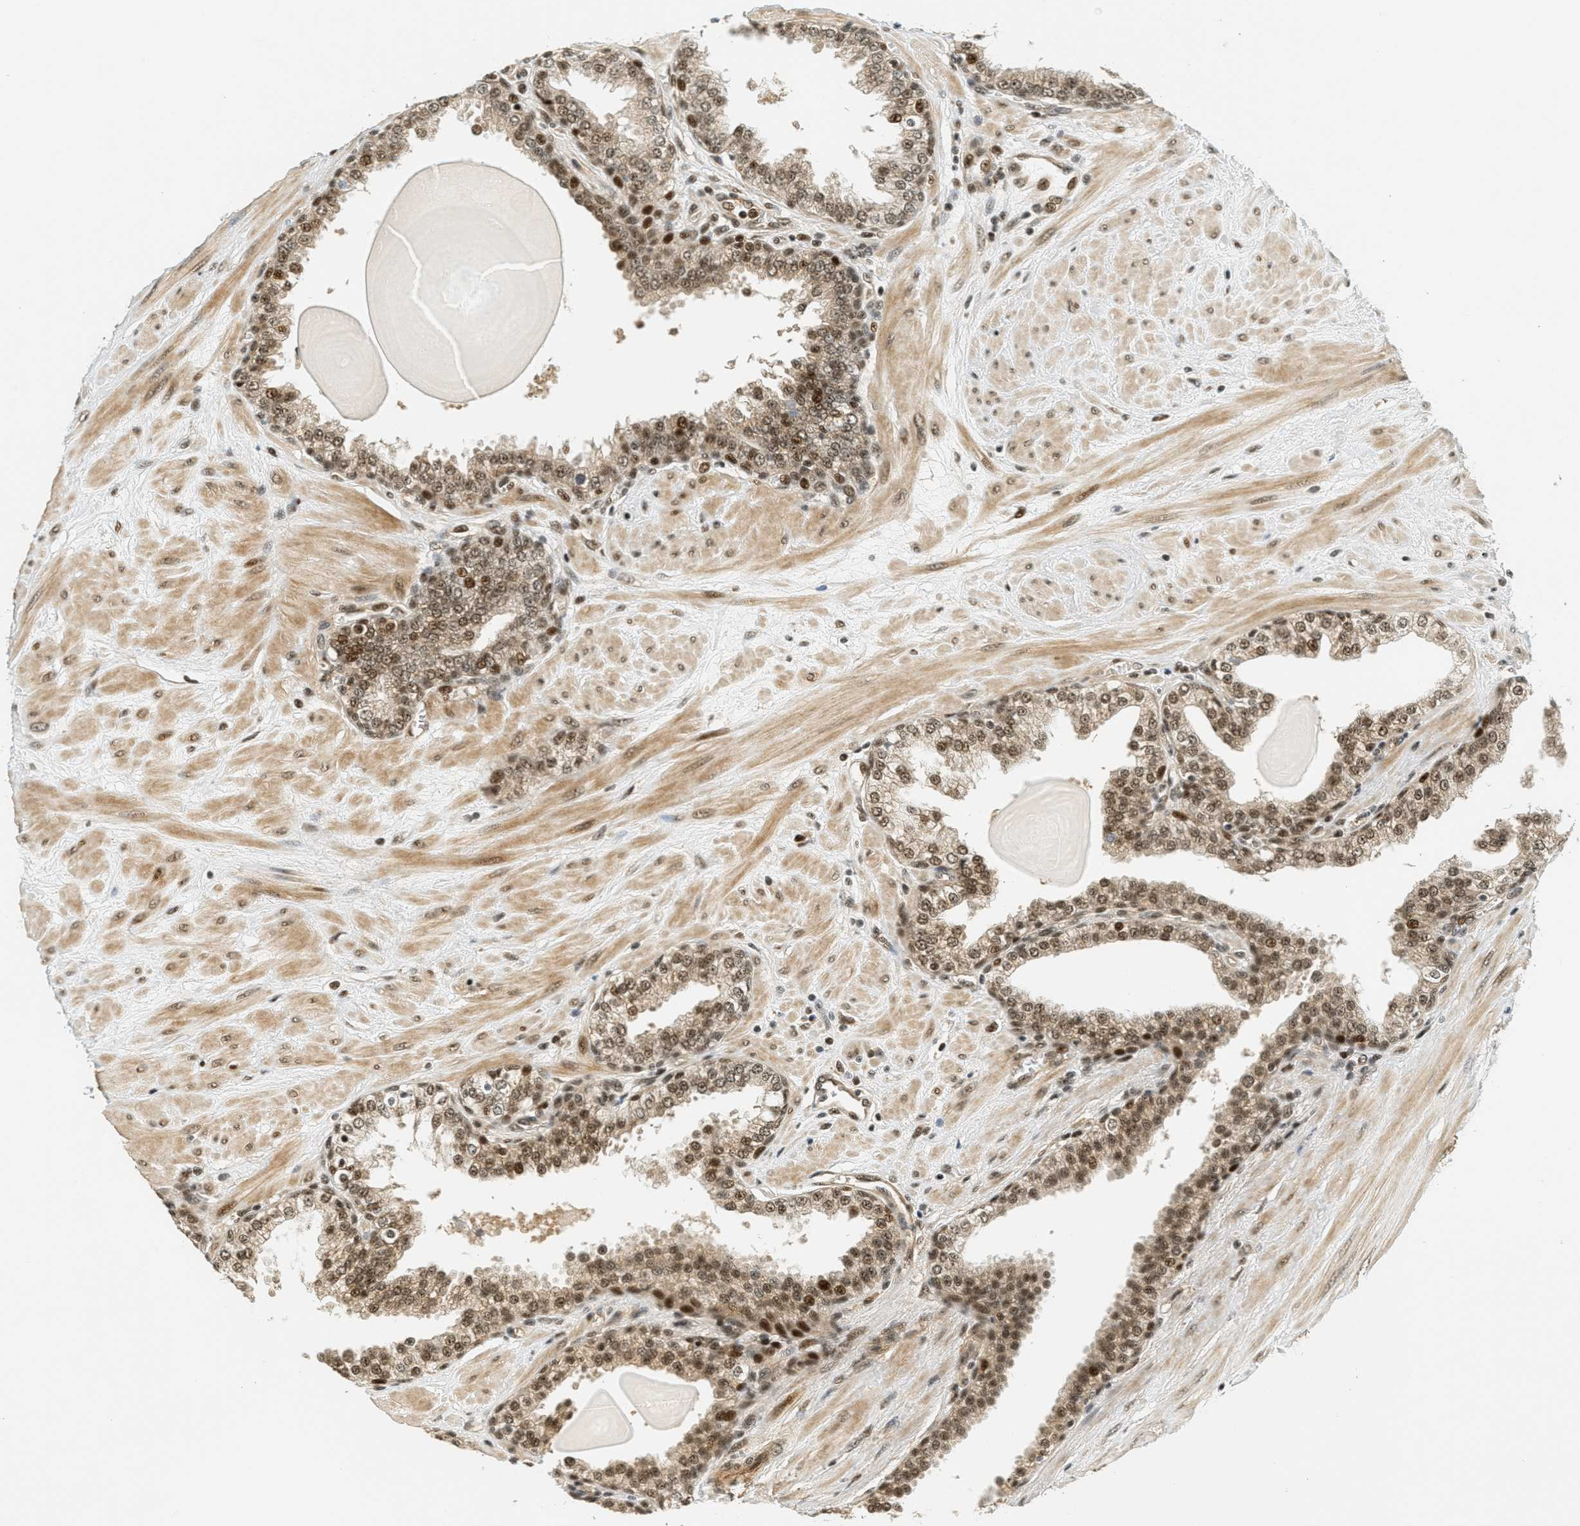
{"staining": {"intensity": "moderate", "quantity": ">75%", "location": "cytoplasmic/membranous,nuclear"}, "tissue": "prostate", "cell_type": "Glandular cells", "image_type": "normal", "snomed": [{"axis": "morphology", "description": "Normal tissue, NOS"}, {"axis": "topography", "description": "Prostate"}], "caption": "Prostate stained for a protein displays moderate cytoplasmic/membranous,nuclear positivity in glandular cells. (DAB (3,3'-diaminobenzidine) IHC with brightfield microscopy, high magnification).", "gene": "FOXM1", "patient": {"sex": "male", "age": 51}}